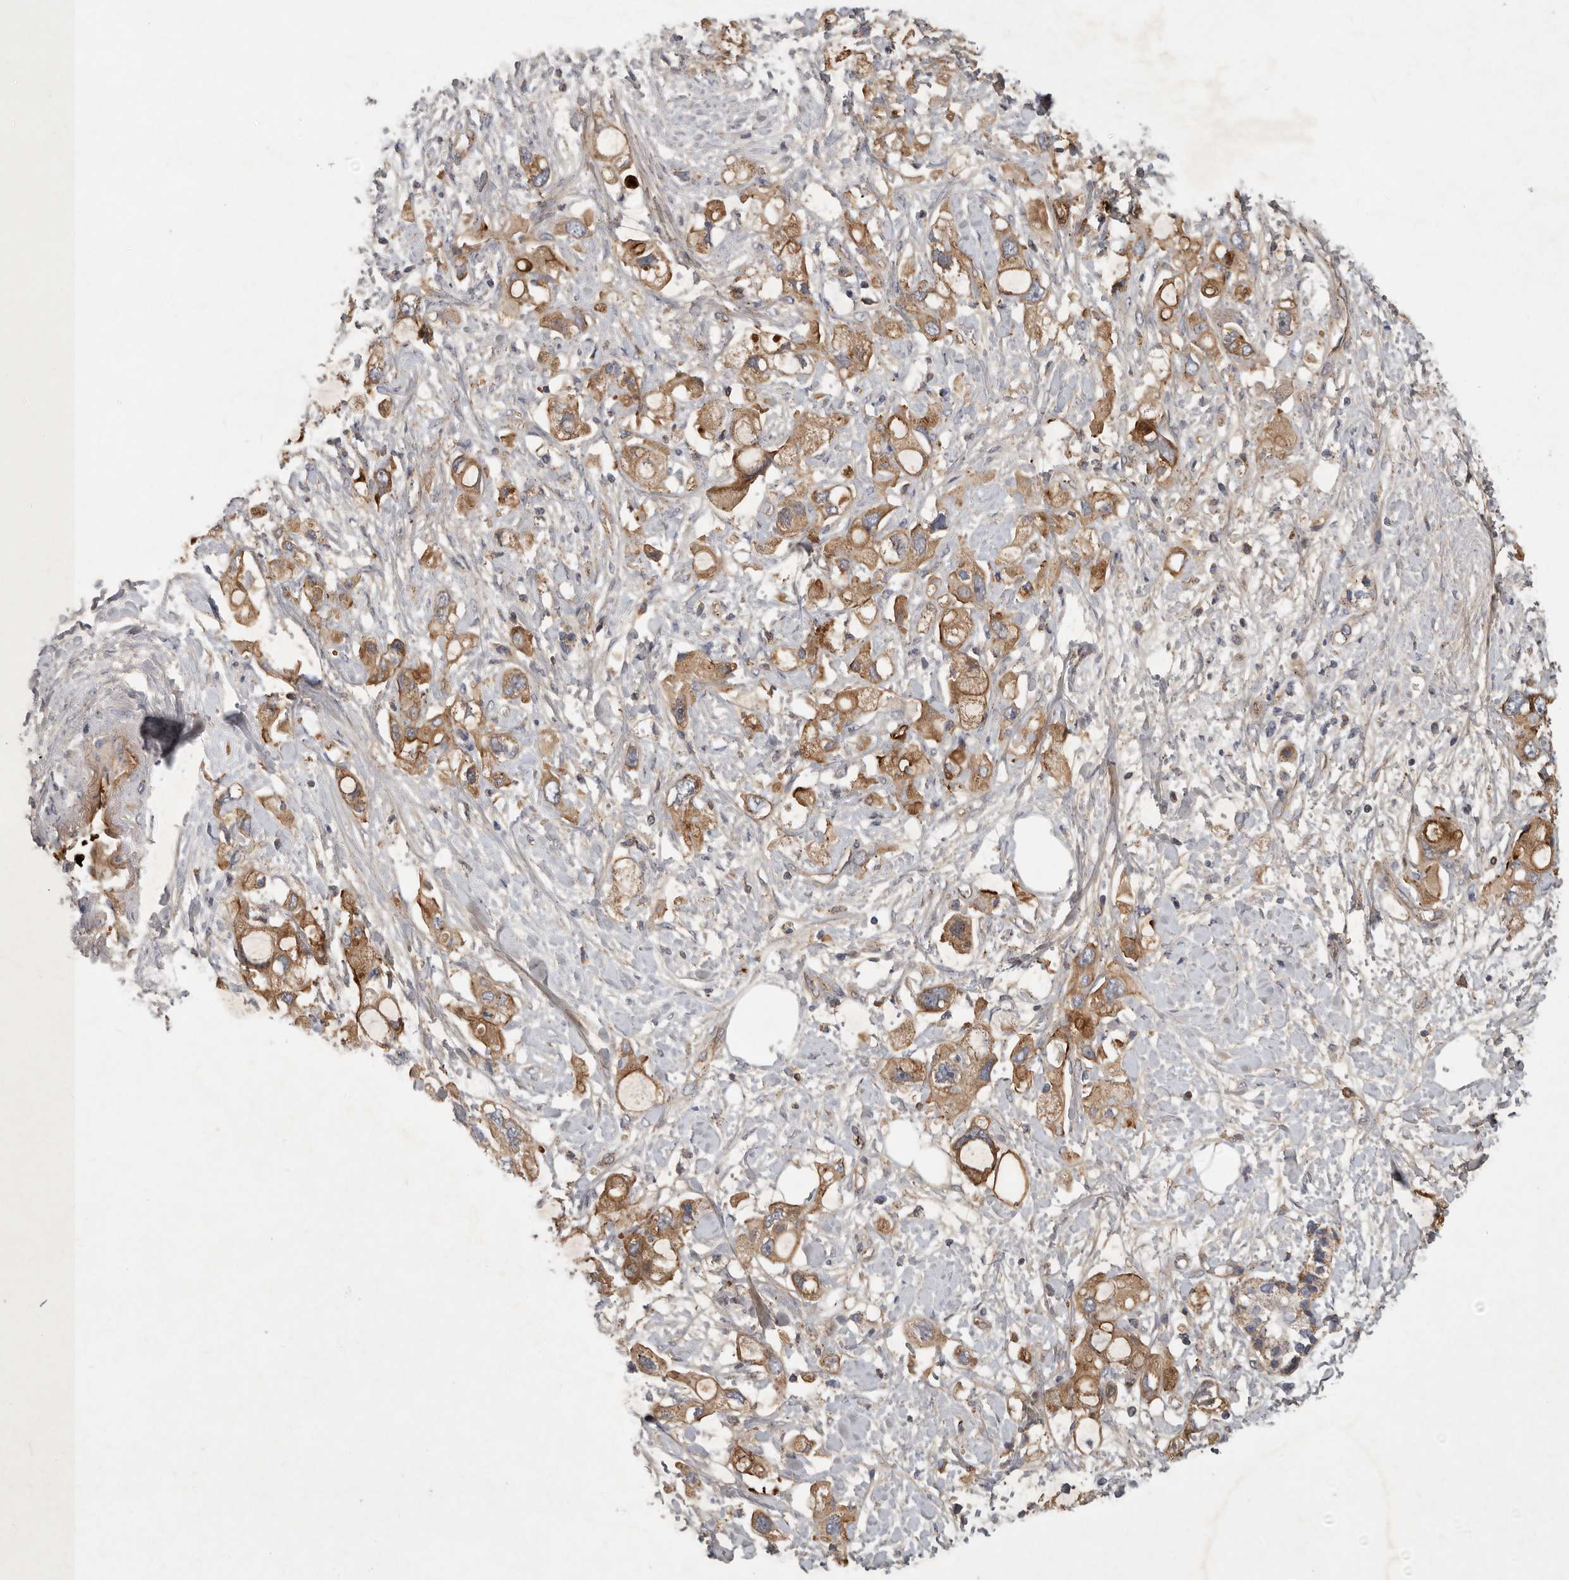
{"staining": {"intensity": "moderate", "quantity": ">75%", "location": "cytoplasmic/membranous"}, "tissue": "pancreatic cancer", "cell_type": "Tumor cells", "image_type": "cancer", "snomed": [{"axis": "morphology", "description": "Adenocarcinoma, NOS"}, {"axis": "topography", "description": "Pancreas"}], "caption": "A photomicrograph of pancreatic cancer (adenocarcinoma) stained for a protein displays moderate cytoplasmic/membranous brown staining in tumor cells.", "gene": "MLPH", "patient": {"sex": "female", "age": 56}}